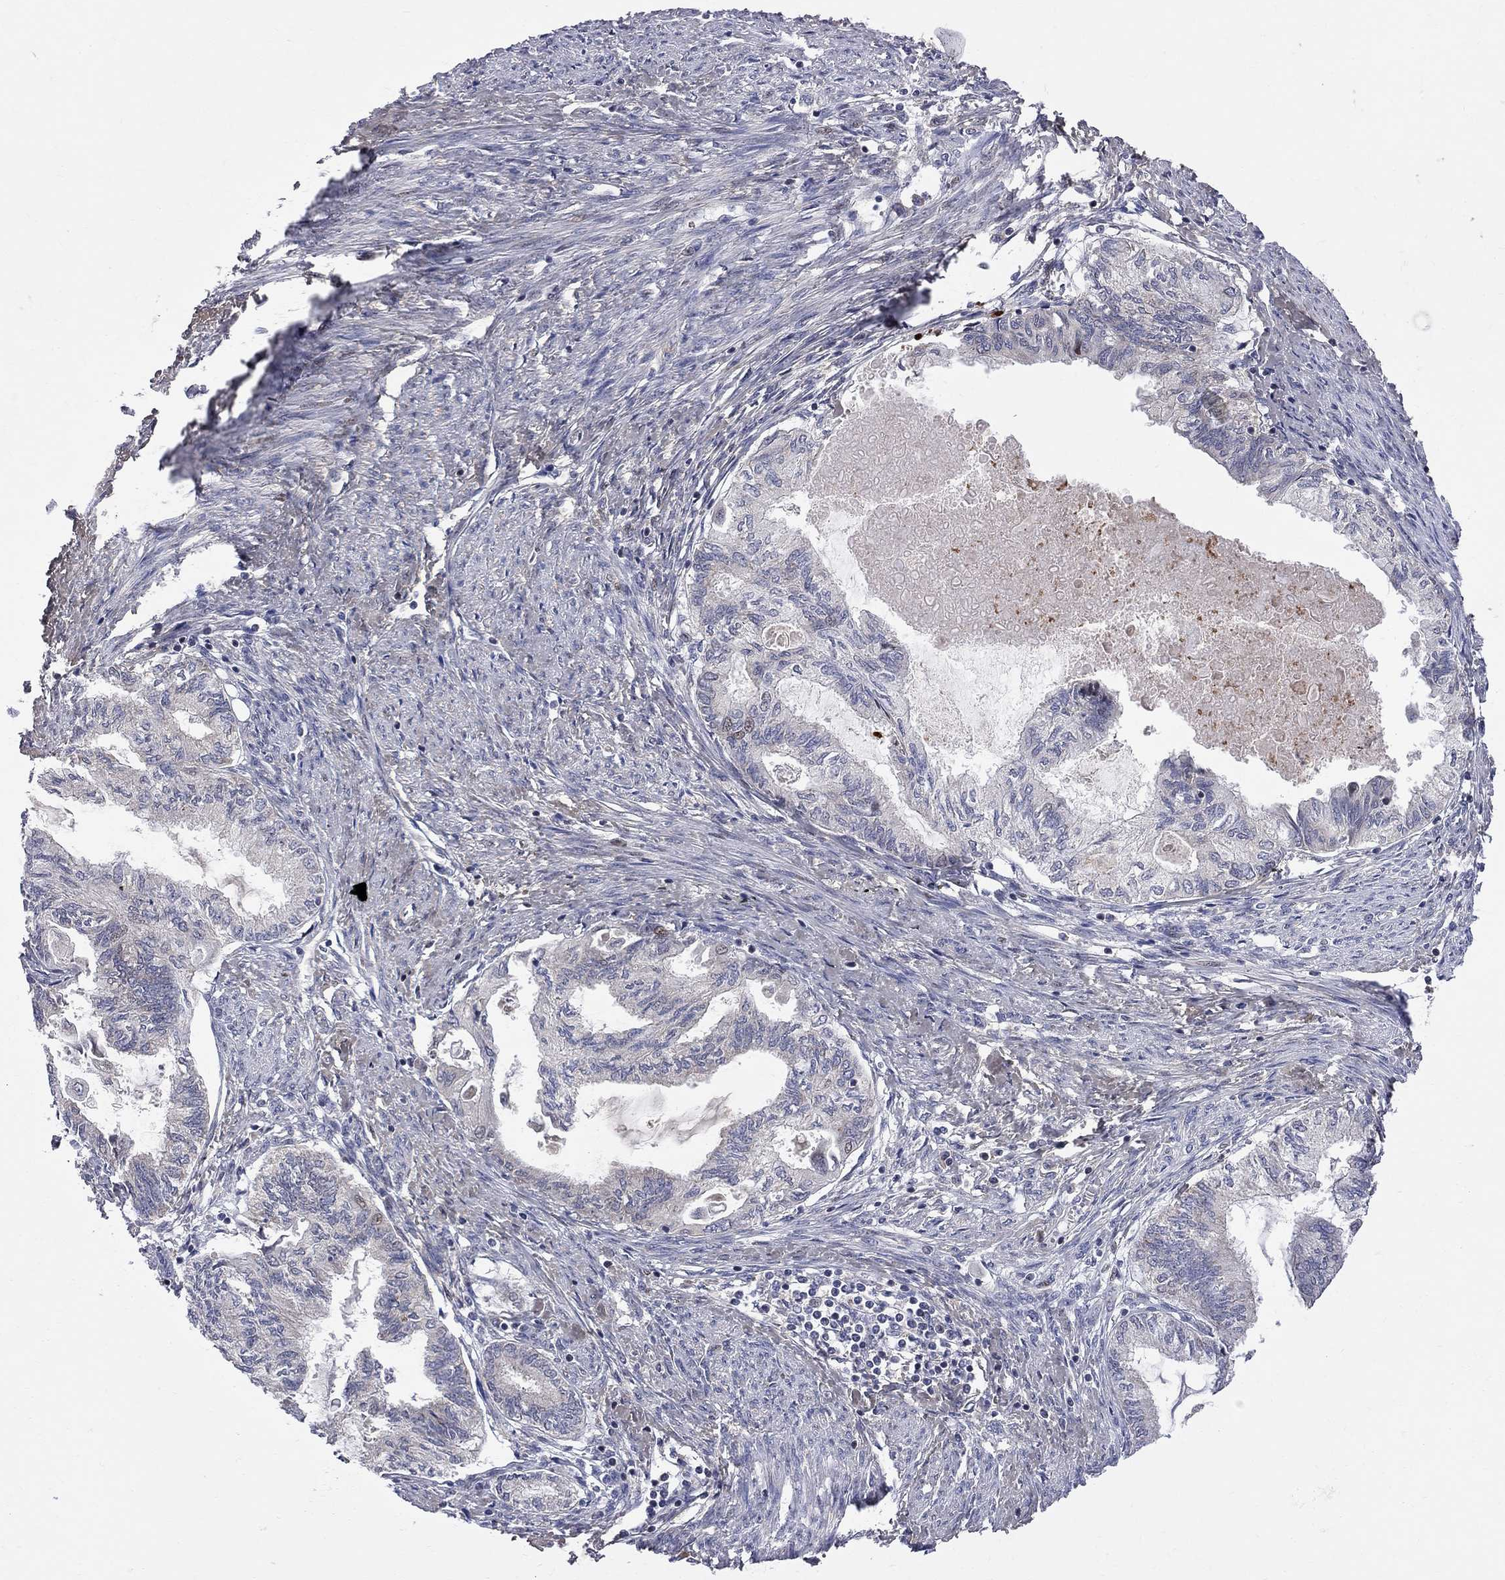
{"staining": {"intensity": "negative", "quantity": "none", "location": "none"}, "tissue": "endometrial cancer", "cell_type": "Tumor cells", "image_type": "cancer", "snomed": [{"axis": "morphology", "description": "Adenocarcinoma, NOS"}, {"axis": "topography", "description": "Endometrium"}], "caption": "Protein analysis of adenocarcinoma (endometrial) reveals no significant expression in tumor cells.", "gene": "CNOT11", "patient": {"sex": "female", "age": 86}}